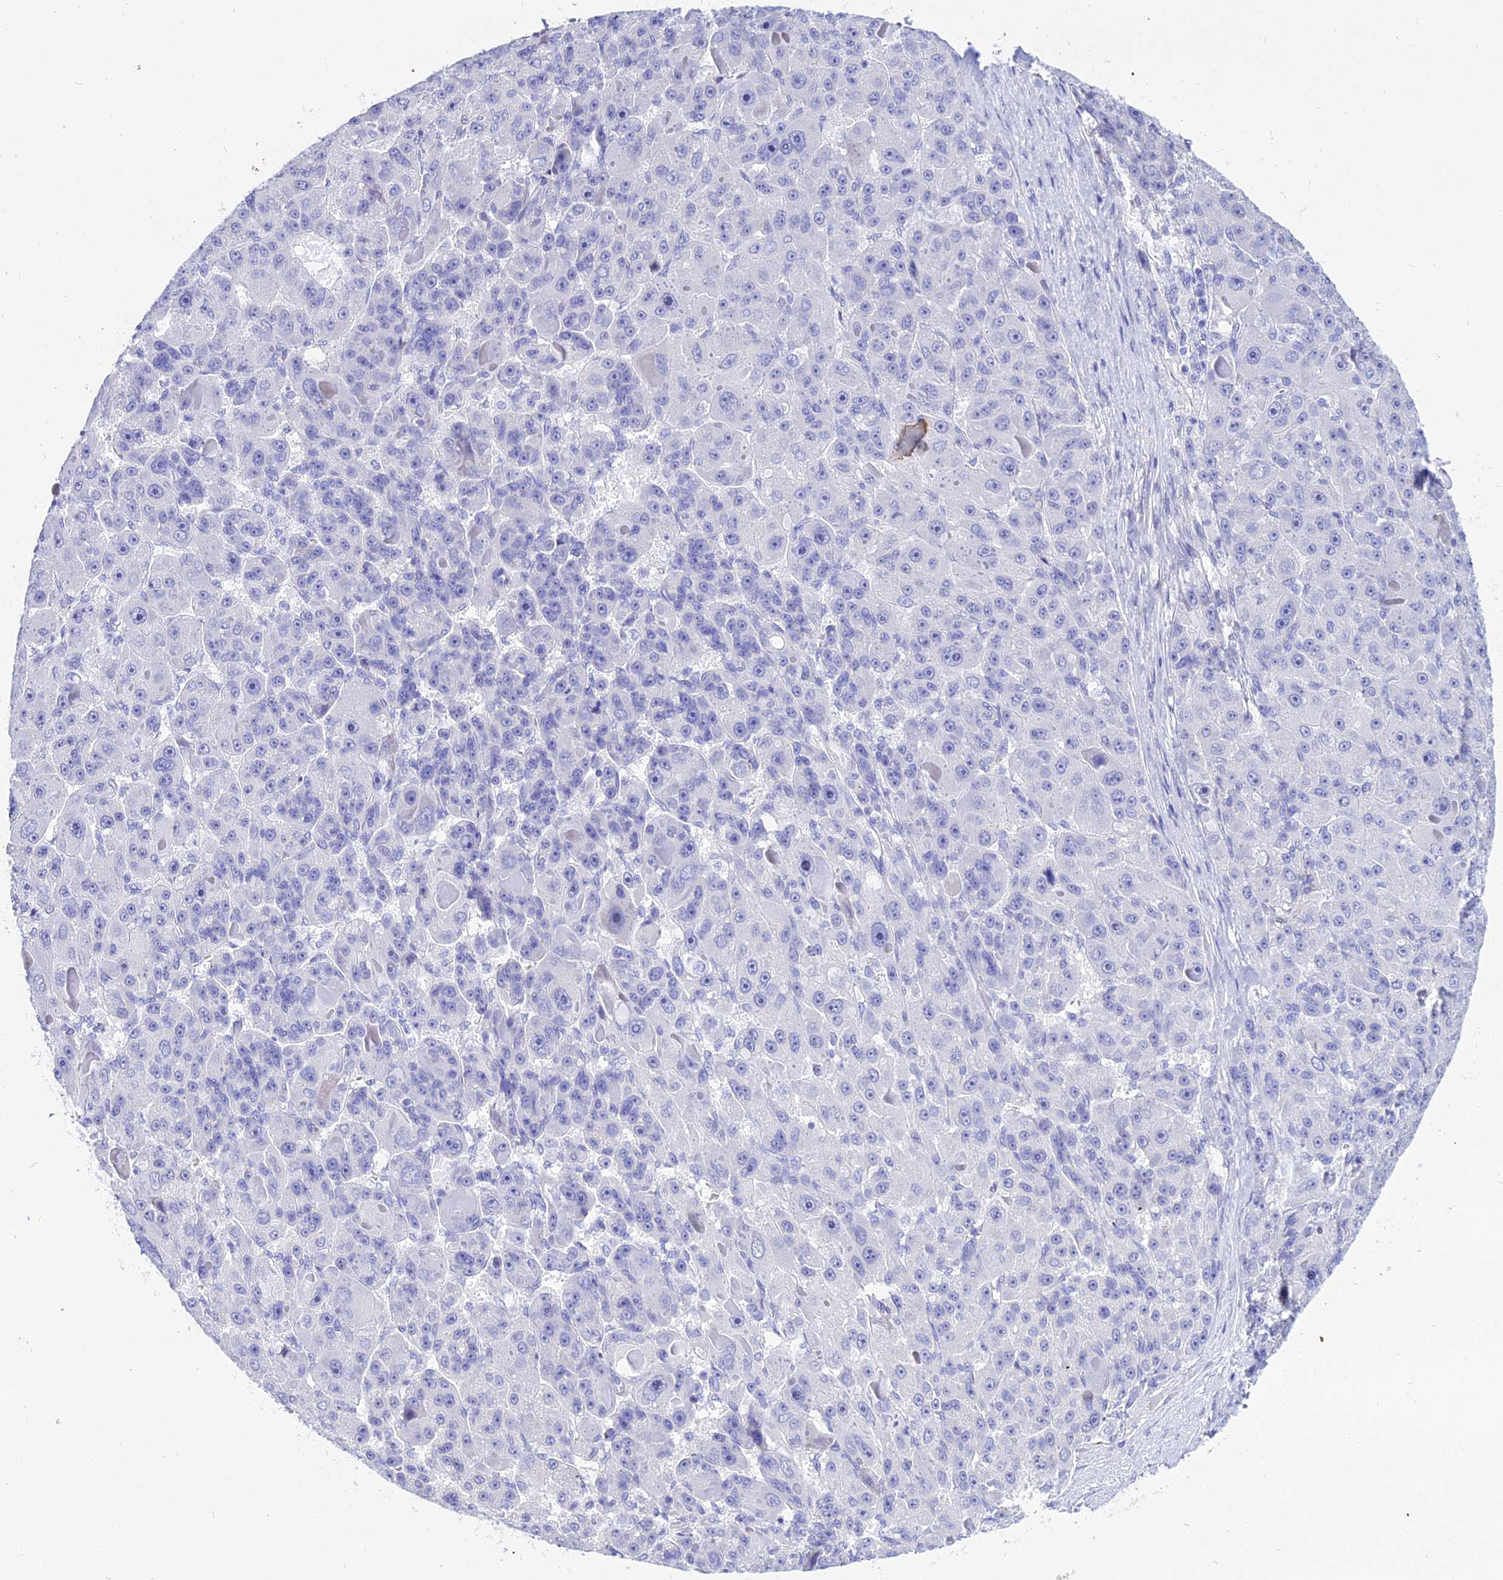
{"staining": {"intensity": "negative", "quantity": "none", "location": "none"}, "tissue": "liver cancer", "cell_type": "Tumor cells", "image_type": "cancer", "snomed": [{"axis": "morphology", "description": "Carcinoma, Hepatocellular, NOS"}, {"axis": "topography", "description": "Liver"}], "caption": "Immunohistochemistry (IHC) micrograph of human liver cancer (hepatocellular carcinoma) stained for a protein (brown), which reveals no staining in tumor cells.", "gene": "DEFB107A", "patient": {"sex": "male", "age": 76}}